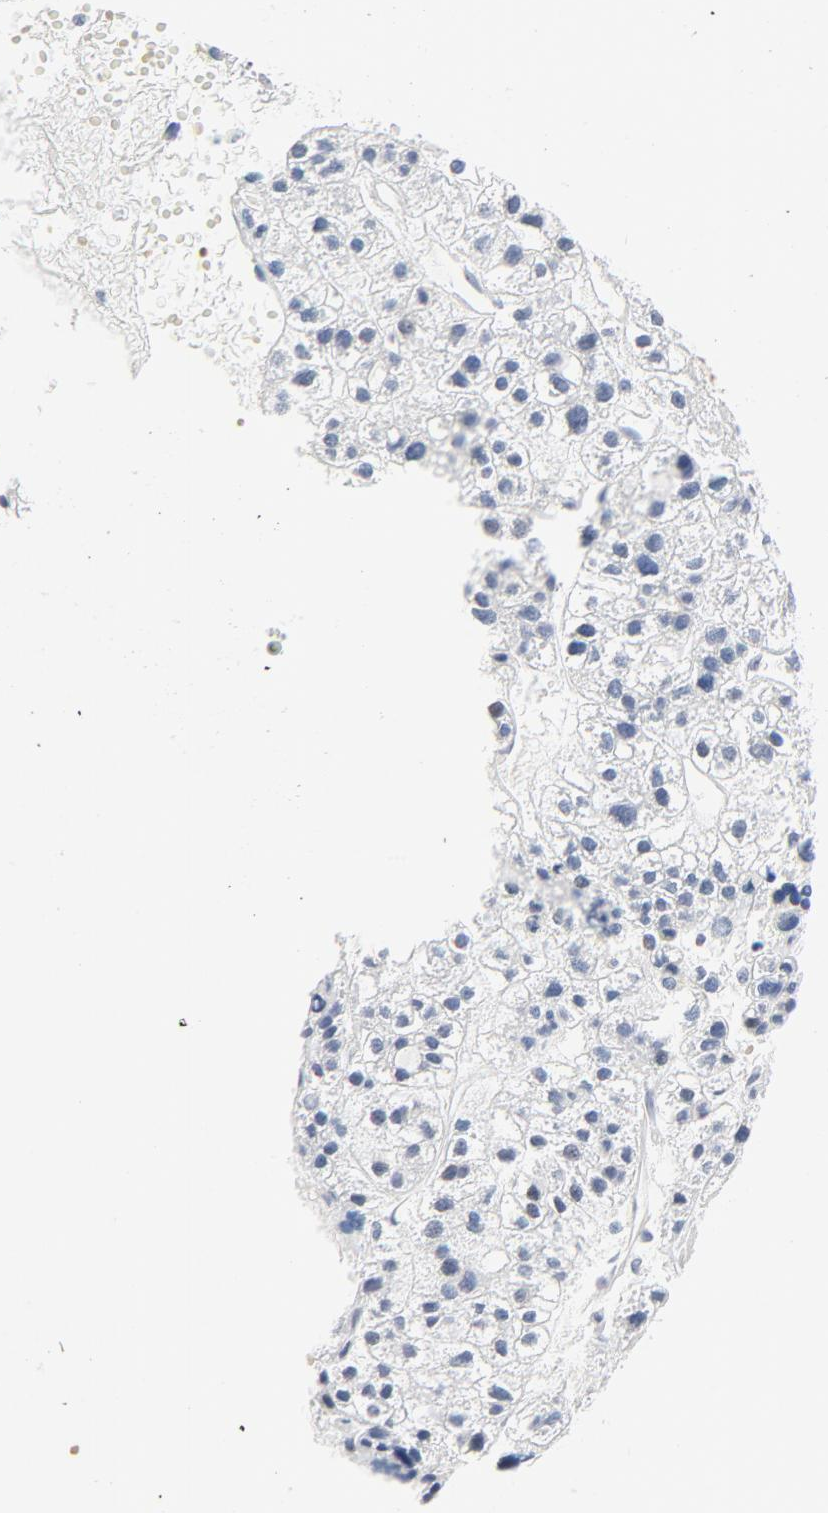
{"staining": {"intensity": "weak", "quantity": "25%-75%", "location": "nuclear"}, "tissue": "liver cancer", "cell_type": "Tumor cells", "image_type": "cancer", "snomed": [{"axis": "morphology", "description": "Carcinoma, Hepatocellular, NOS"}, {"axis": "topography", "description": "Liver"}], "caption": "This micrograph displays immunohistochemistry staining of human hepatocellular carcinoma (liver), with low weak nuclear expression in about 25%-75% of tumor cells.", "gene": "NFIC", "patient": {"sex": "female", "age": 85}}